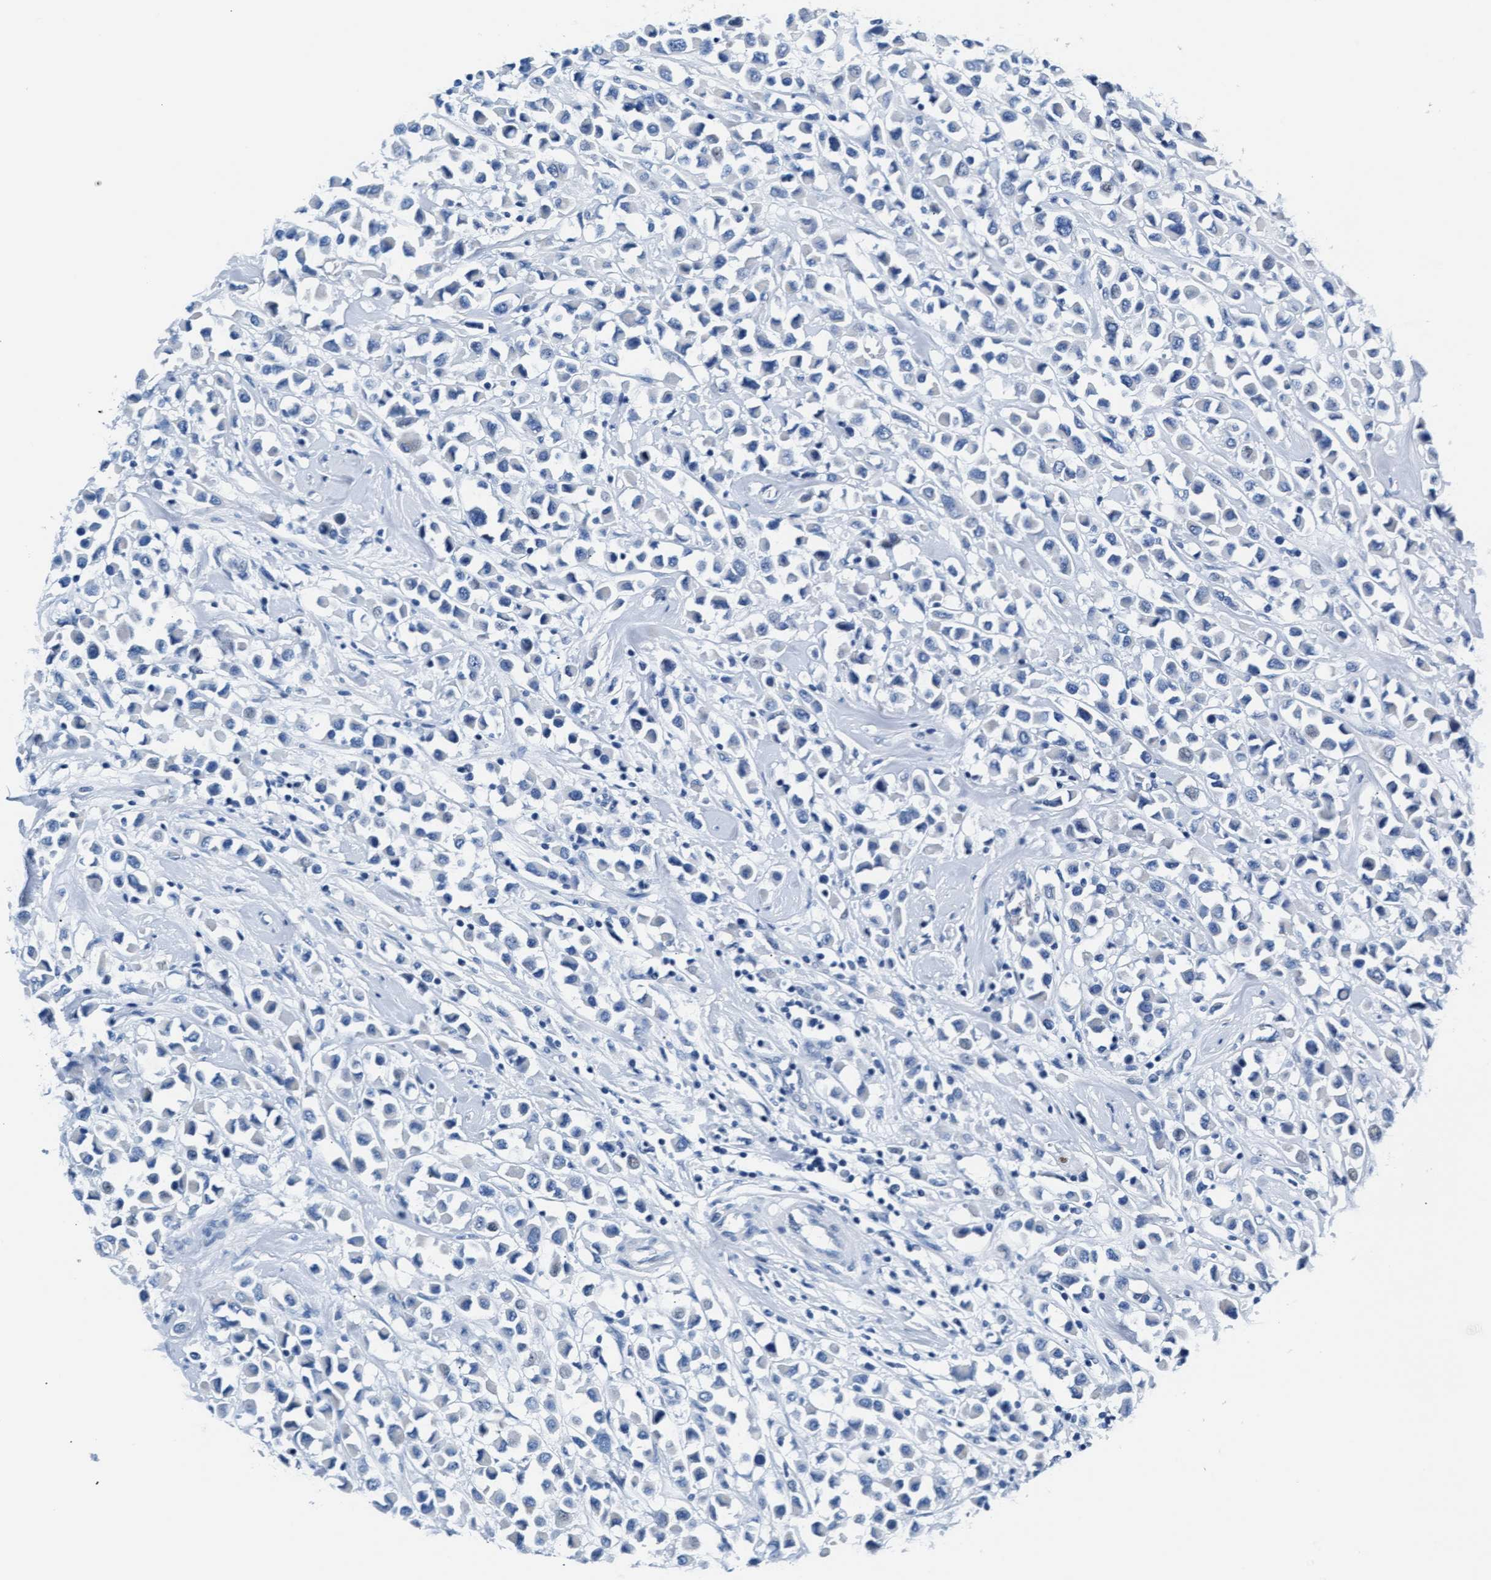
{"staining": {"intensity": "negative", "quantity": "none", "location": "none"}, "tissue": "breast cancer", "cell_type": "Tumor cells", "image_type": "cancer", "snomed": [{"axis": "morphology", "description": "Duct carcinoma"}, {"axis": "topography", "description": "Breast"}], "caption": "Immunohistochemical staining of human breast intraductal carcinoma demonstrates no significant positivity in tumor cells.", "gene": "MMP8", "patient": {"sex": "female", "age": 61}}